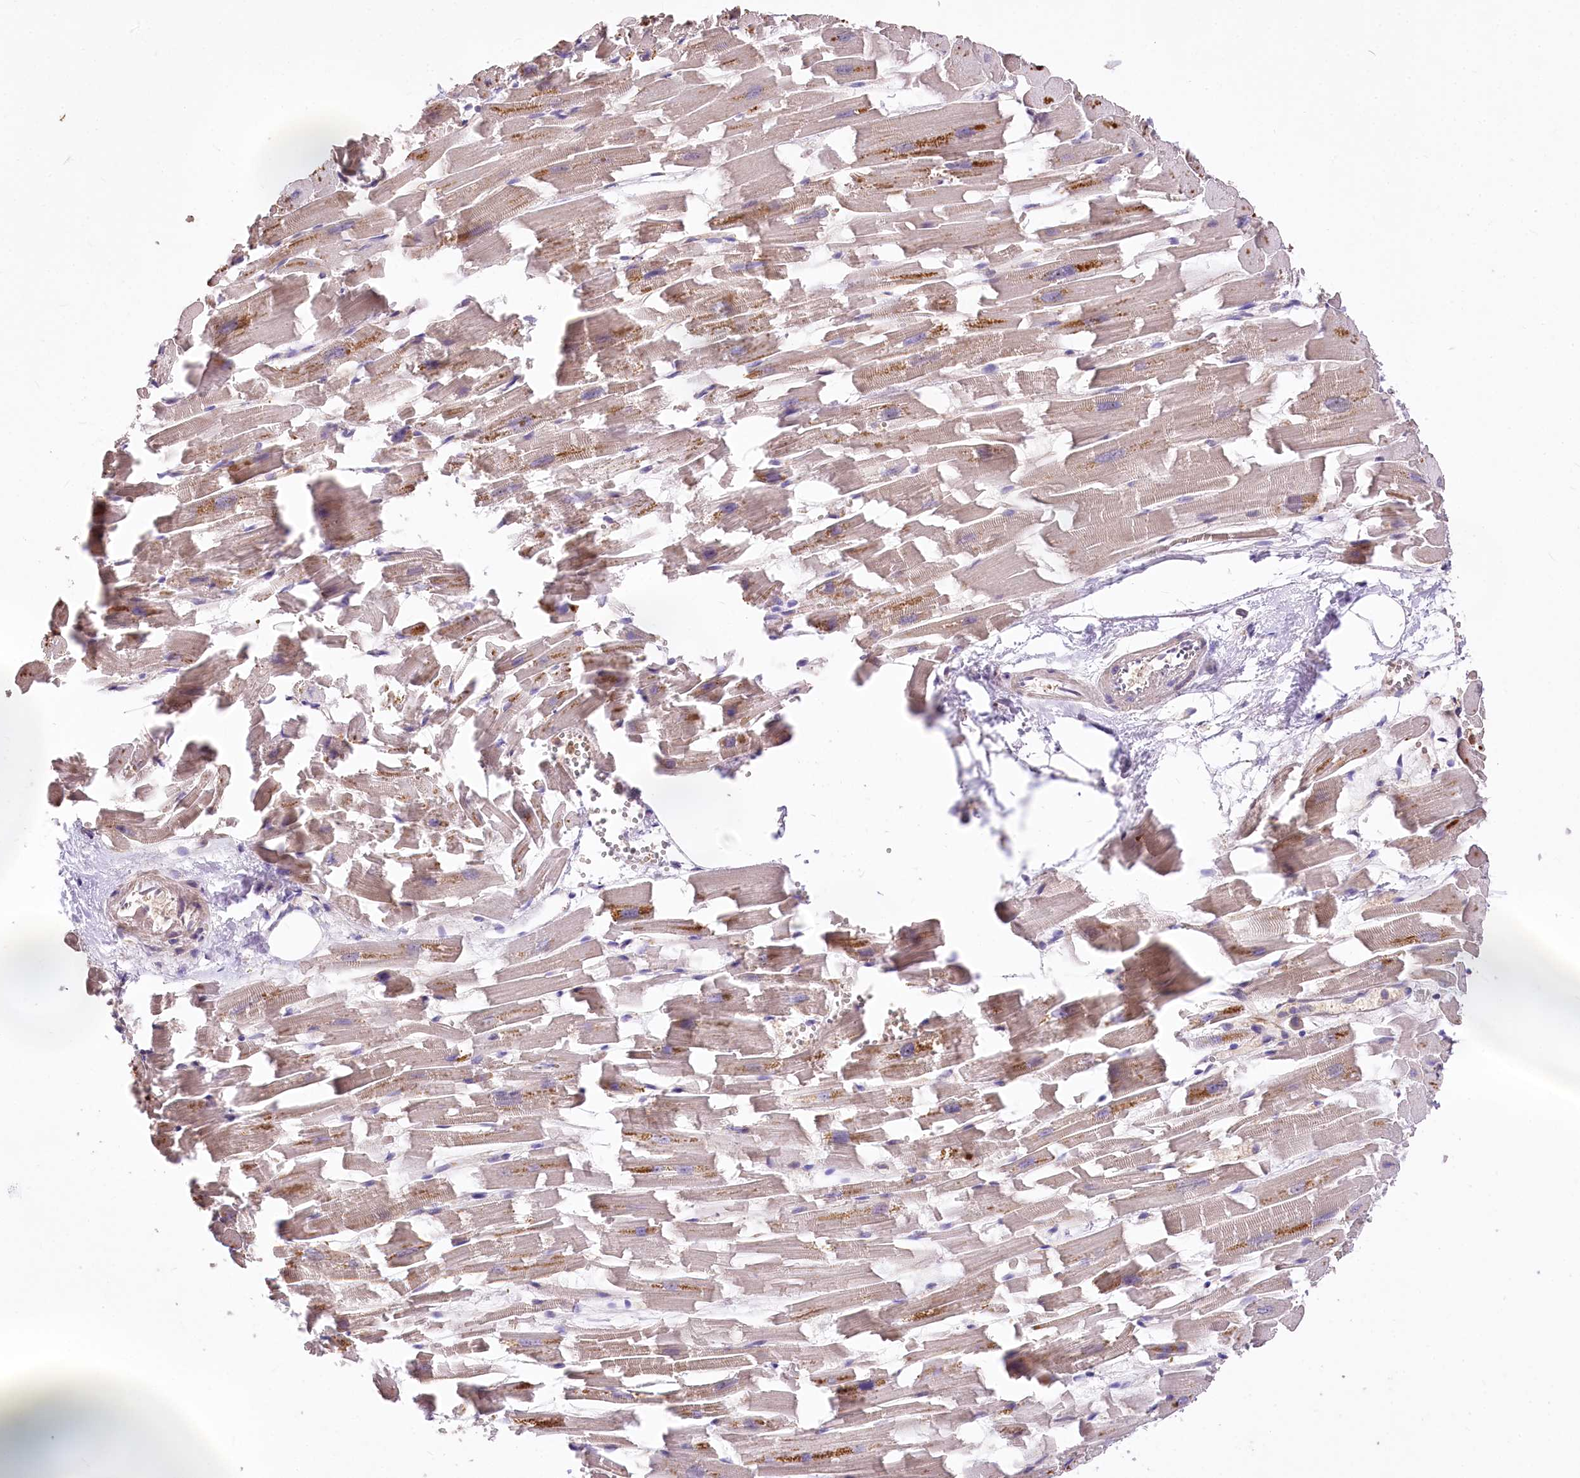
{"staining": {"intensity": "moderate", "quantity": "<25%", "location": "cytoplasmic/membranous"}, "tissue": "heart muscle", "cell_type": "Cardiomyocytes", "image_type": "normal", "snomed": [{"axis": "morphology", "description": "Normal tissue, NOS"}, {"axis": "topography", "description": "Heart"}], "caption": "Immunohistochemistry staining of benign heart muscle, which shows low levels of moderate cytoplasmic/membranous expression in about <25% of cardiomyocytes indicating moderate cytoplasmic/membranous protein staining. The staining was performed using DAB (3,3'-diaminobenzidine) (brown) for protein detection and nuclei were counterstained in hematoxylin (blue).", "gene": "SERGEF", "patient": {"sex": "female", "age": 64}}